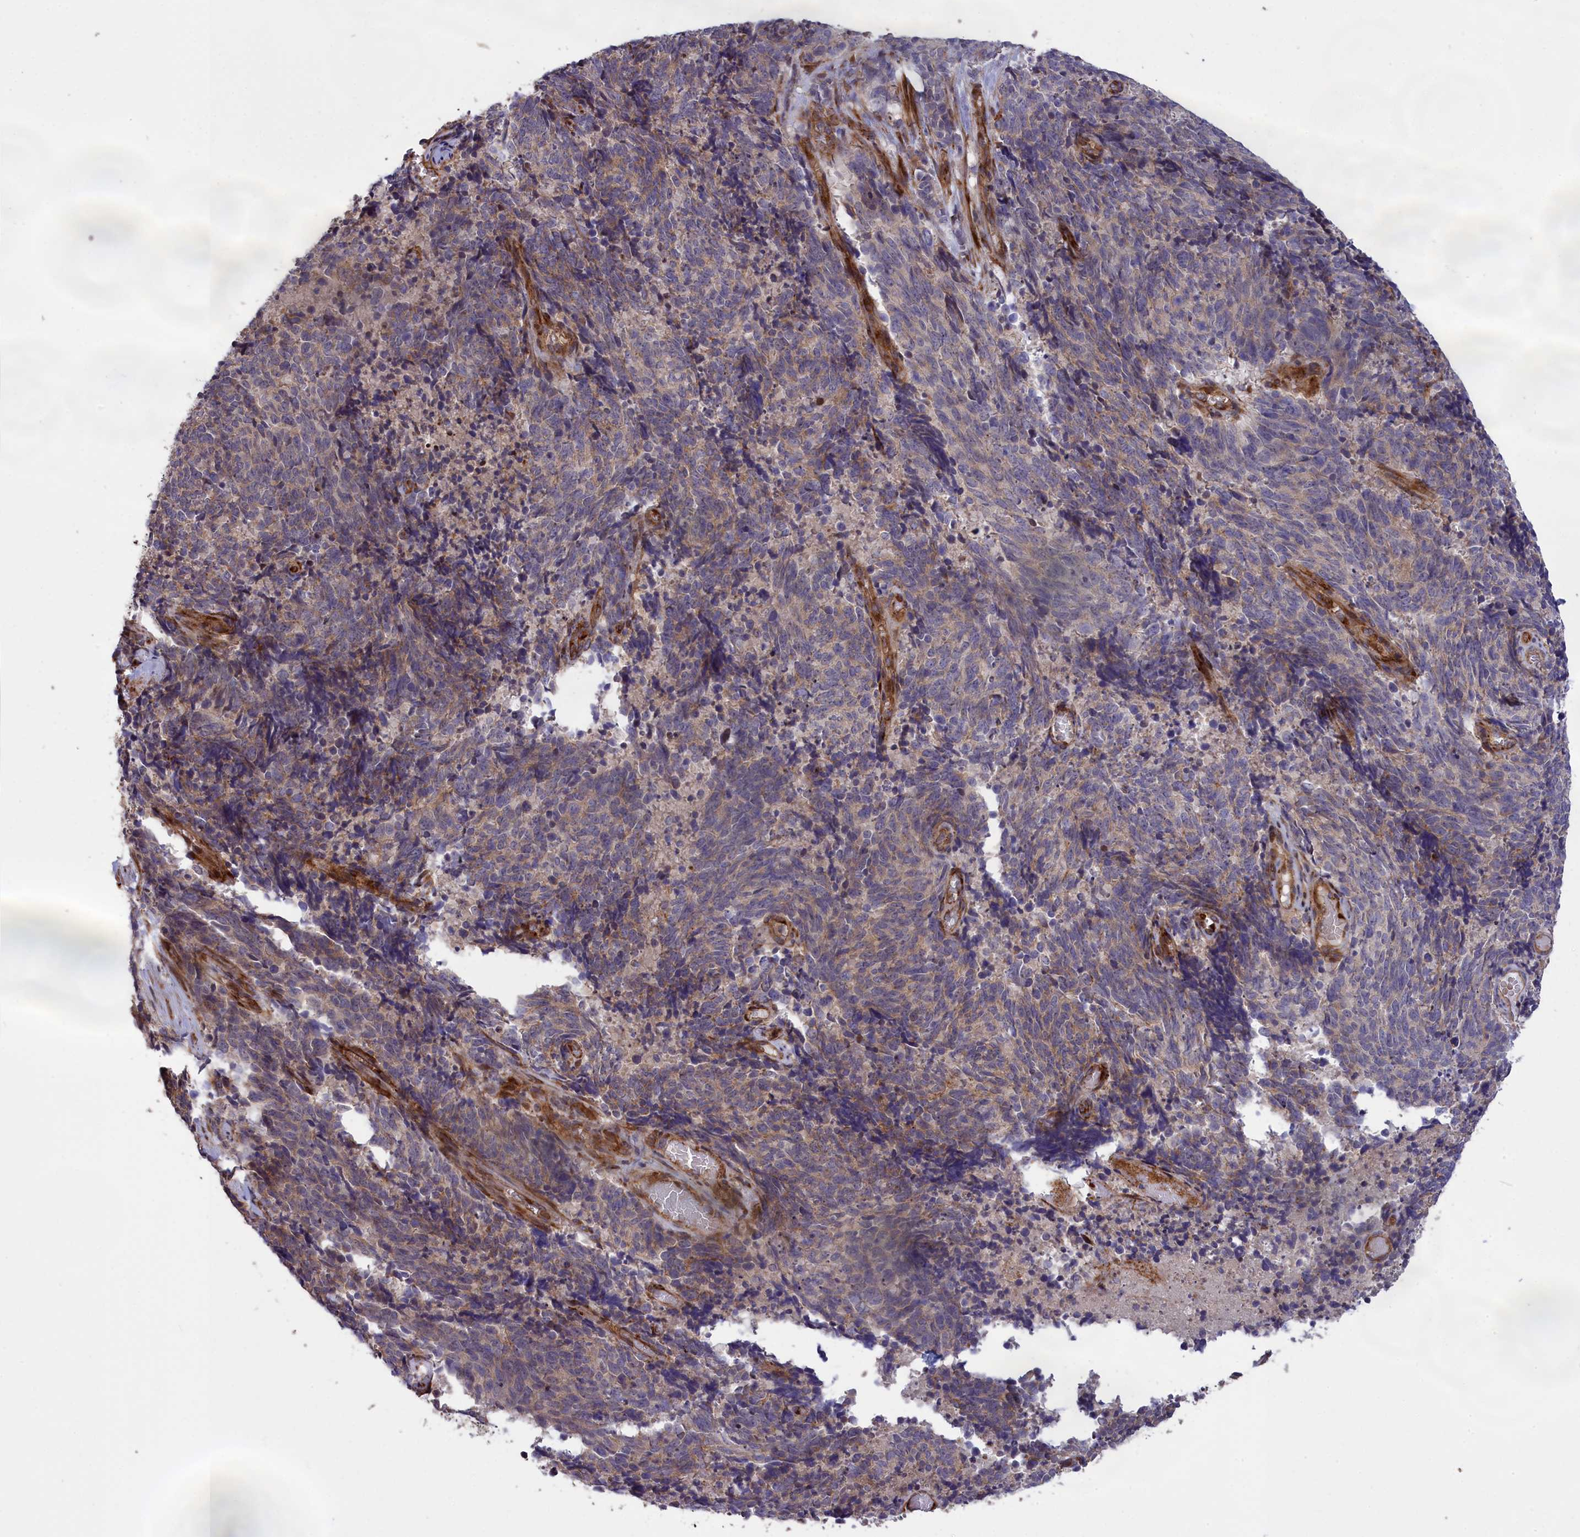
{"staining": {"intensity": "weak", "quantity": "<25%", "location": "cytoplasmic/membranous"}, "tissue": "cervical cancer", "cell_type": "Tumor cells", "image_type": "cancer", "snomed": [{"axis": "morphology", "description": "Squamous cell carcinoma, NOS"}, {"axis": "topography", "description": "Cervix"}], "caption": "Tumor cells are negative for brown protein staining in cervical cancer (squamous cell carcinoma).", "gene": "DDX60L", "patient": {"sex": "female", "age": 29}}